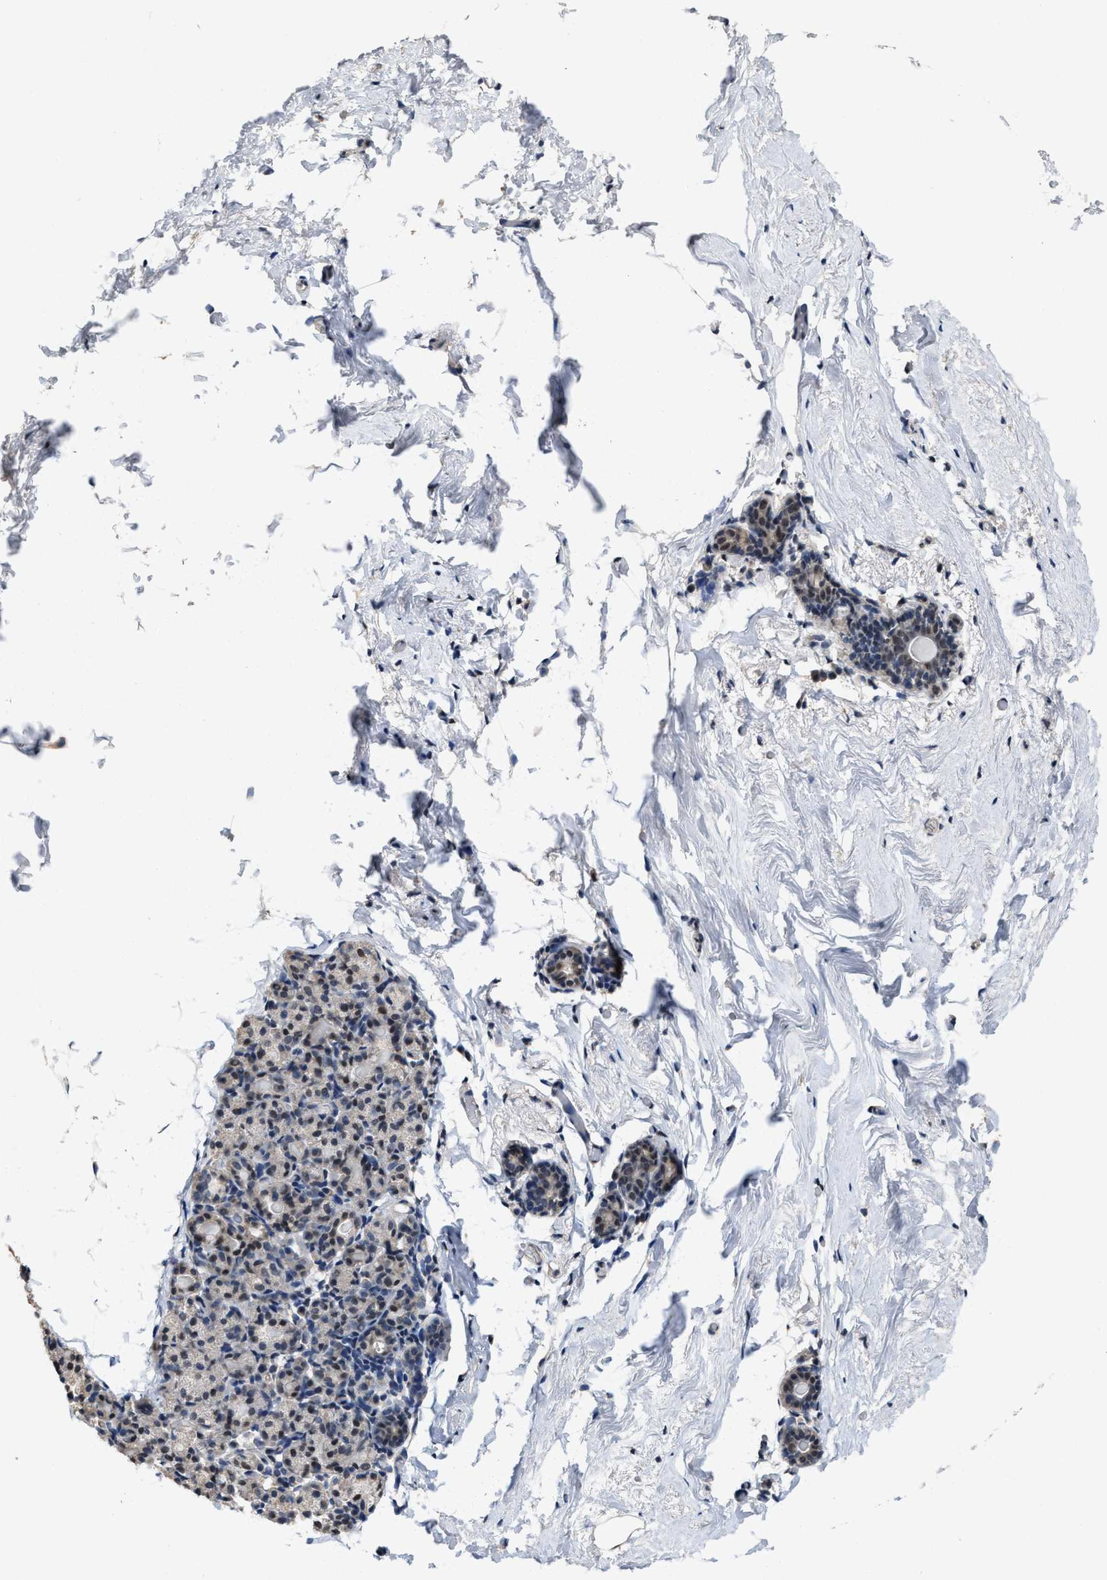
{"staining": {"intensity": "moderate", "quantity": ">75%", "location": "nuclear"}, "tissue": "breast", "cell_type": "Adipocytes", "image_type": "normal", "snomed": [{"axis": "morphology", "description": "Normal tissue, NOS"}, {"axis": "topography", "description": "Breast"}], "caption": "Brown immunohistochemical staining in normal breast reveals moderate nuclear positivity in about >75% of adipocytes.", "gene": "ZNF20", "patient": {"sex": "female", "age": 62}}